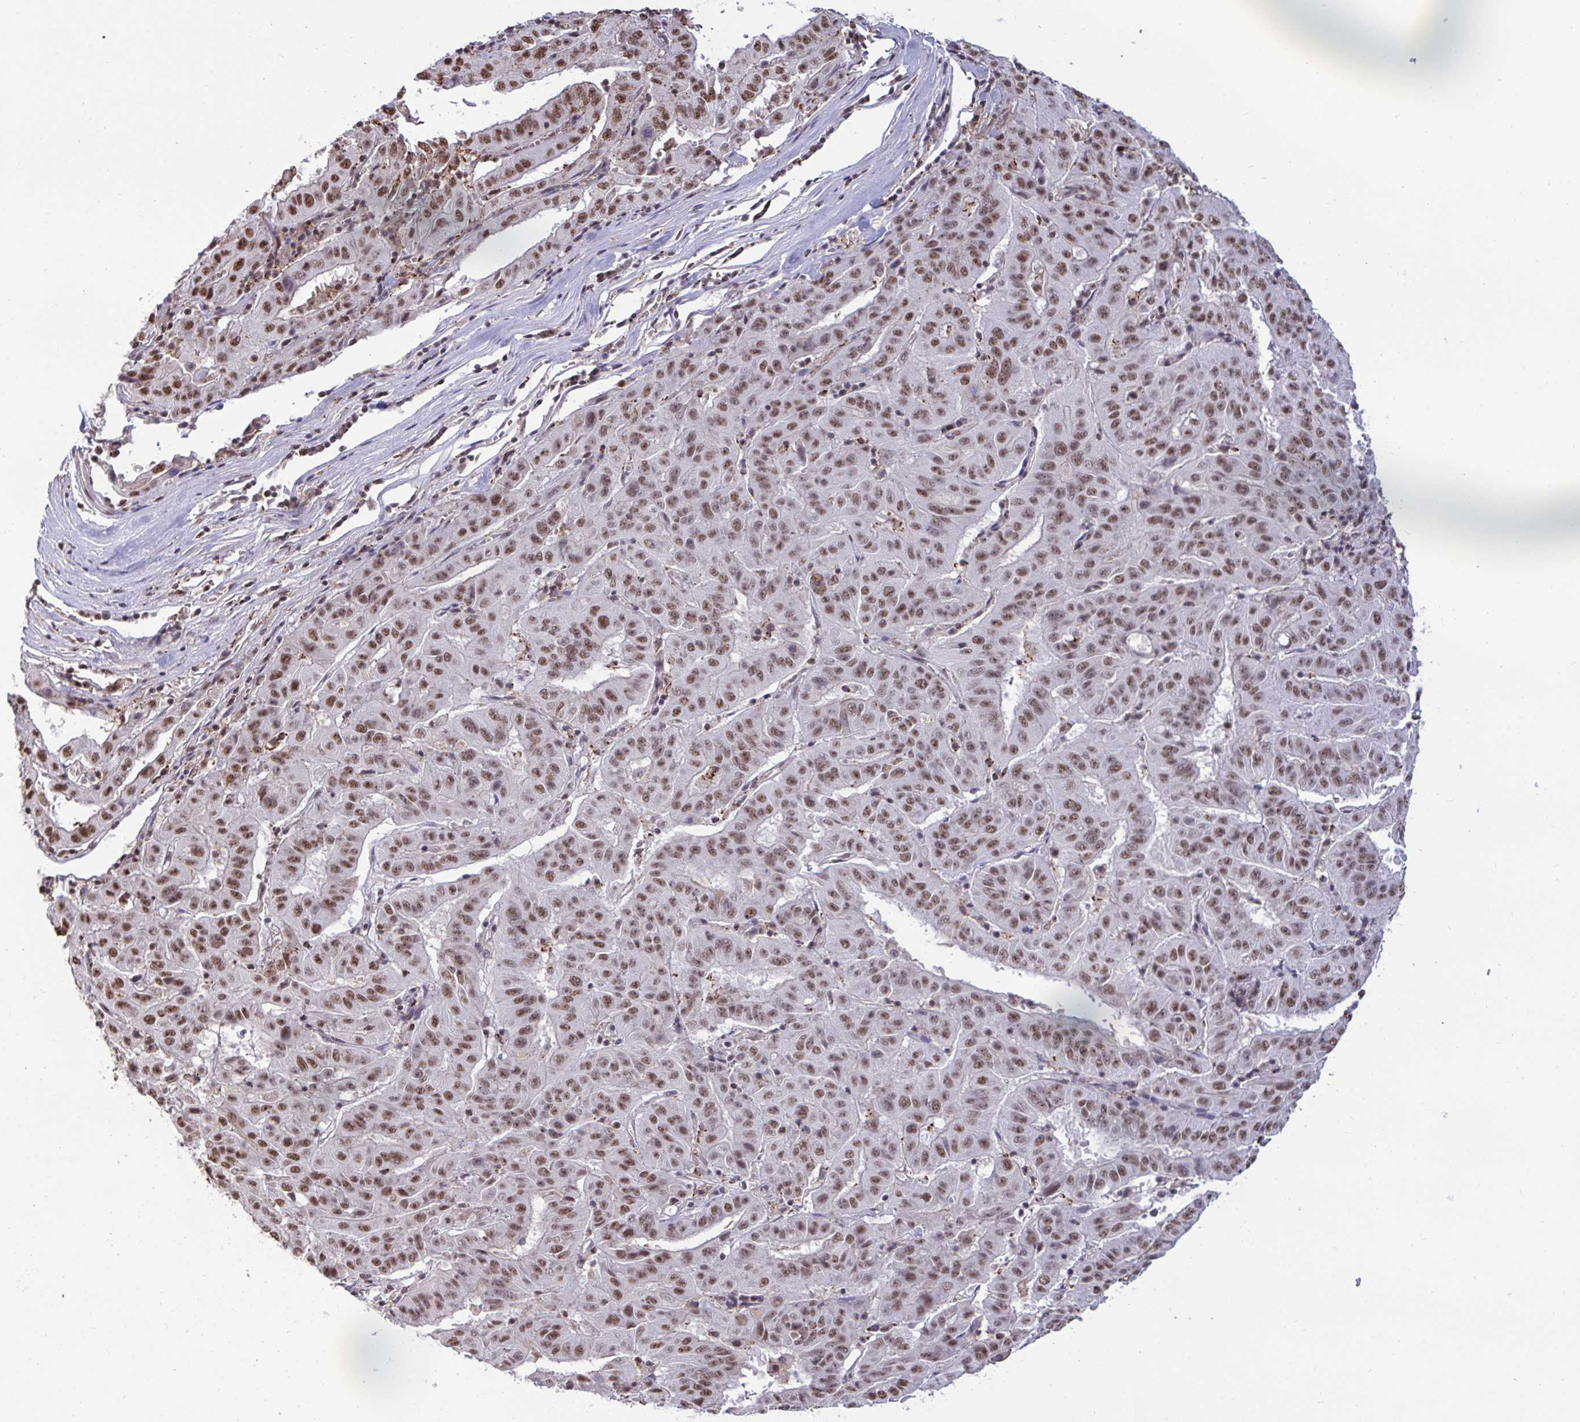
{"staining": {"intensity": "moderate", "quantity": ">75%", "location": "nuclear"}, "tissue": "pancreatic cancer", "cell_type": "Tumor cells", "image_type": "cancer", "snomed": [{"axis": "morphology", "description": "Adenocarcinoma, NOS"}, {"axis": "topography", "description": "Pancreas"}], "caption": "Pancreatic cancer (adenocarcinoma) was stained to show a protein in brown. There is medium levels of moderate nuclear expression in about >75% of tumor cells.", "gene": "PUF60", "patient": {"sex": "male", "age": 63}}